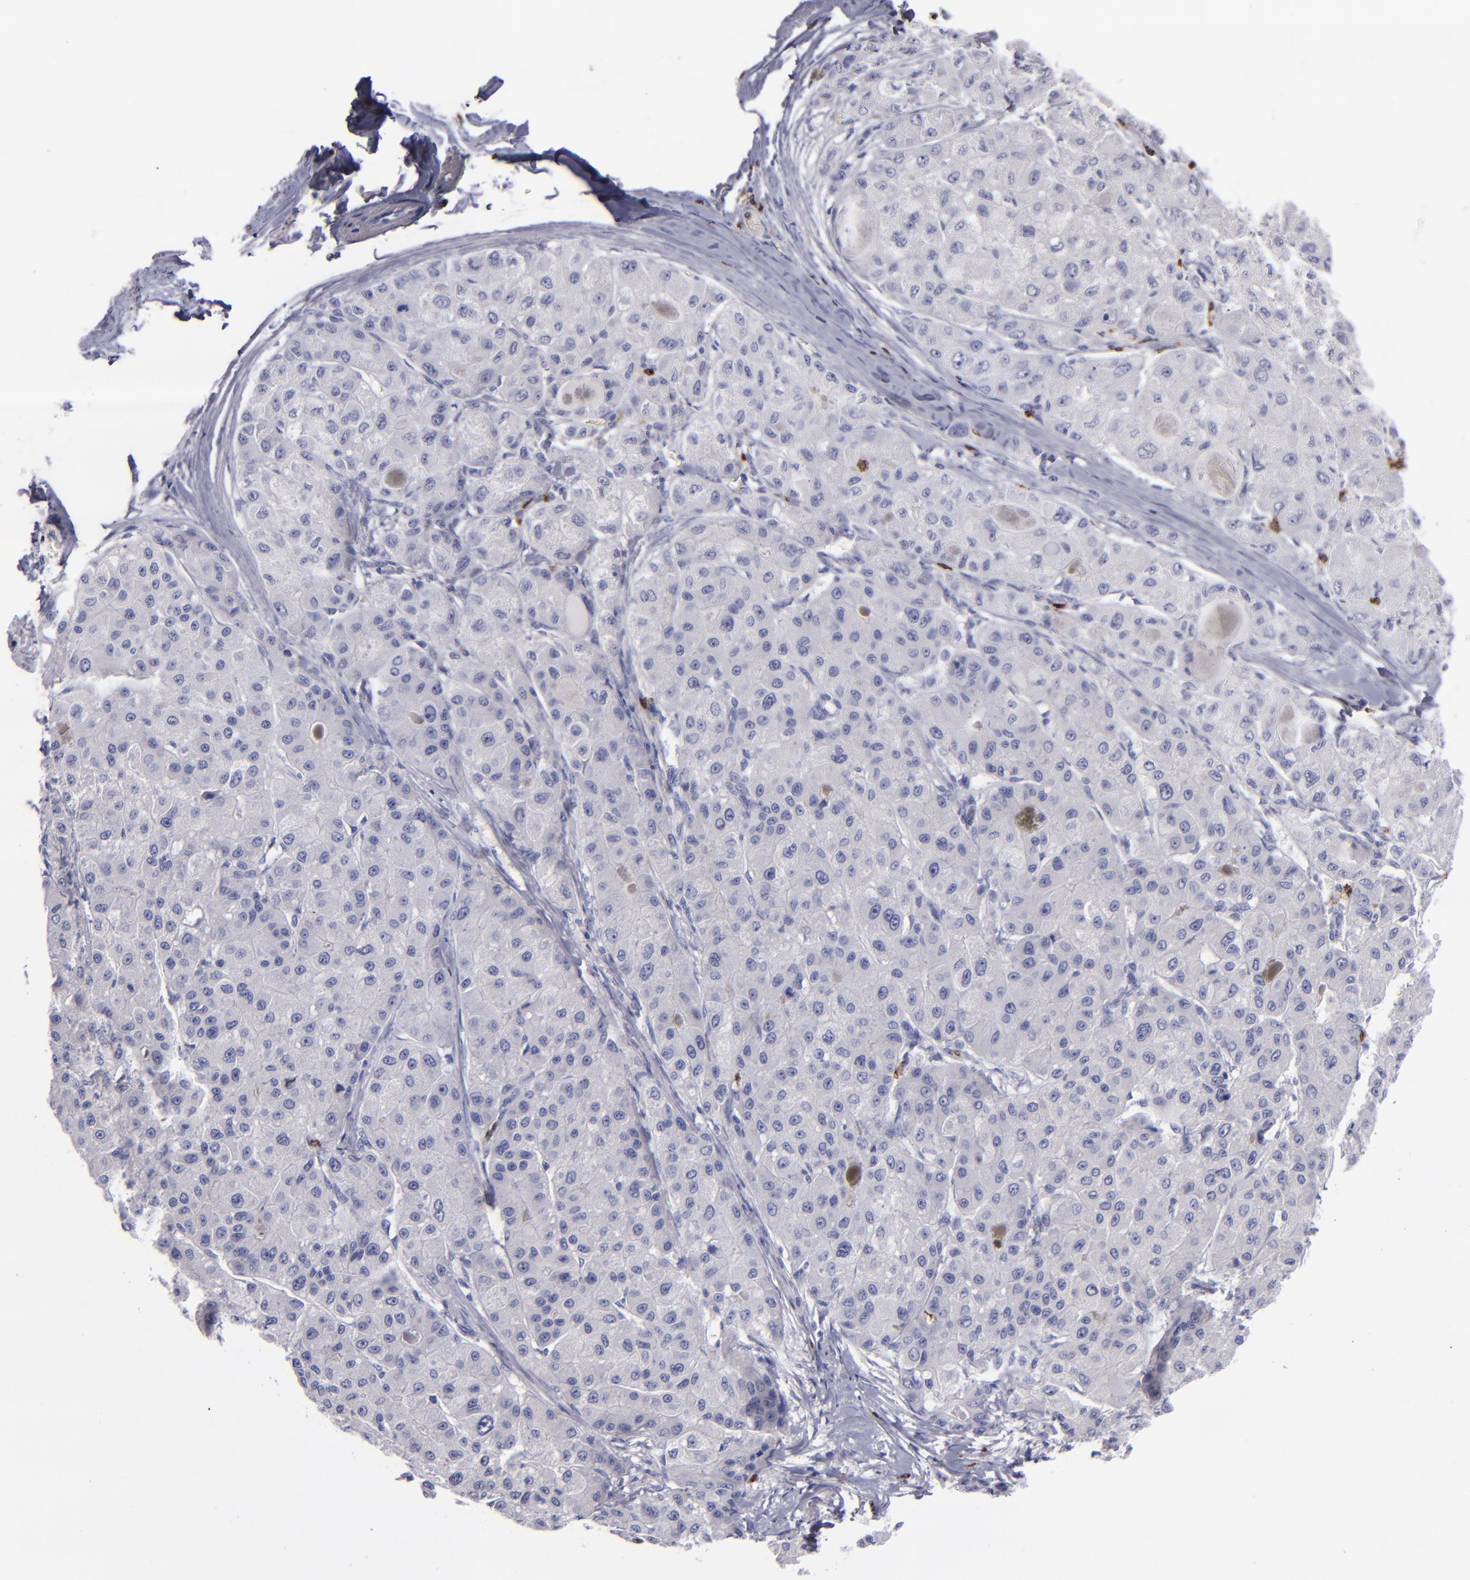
{"staining": {"intensity": "negative", "quantity": "none", "location": "none"}, "tissue": "liver cancer", "cell_type": "Tumor cells", "image_type": "cancer", "snomed": [{"axis": "morphology", "description": "Carcinoma, Hepatocellular, NOS"}, {"axis": "topography", "description": "Liver"}], "caption": "The micrograph demonstrates no staining of tumor cells in liver hepatocellular carcinoma.", "gene": "CD2", "patient": {"sex": "male", "age": 80}}